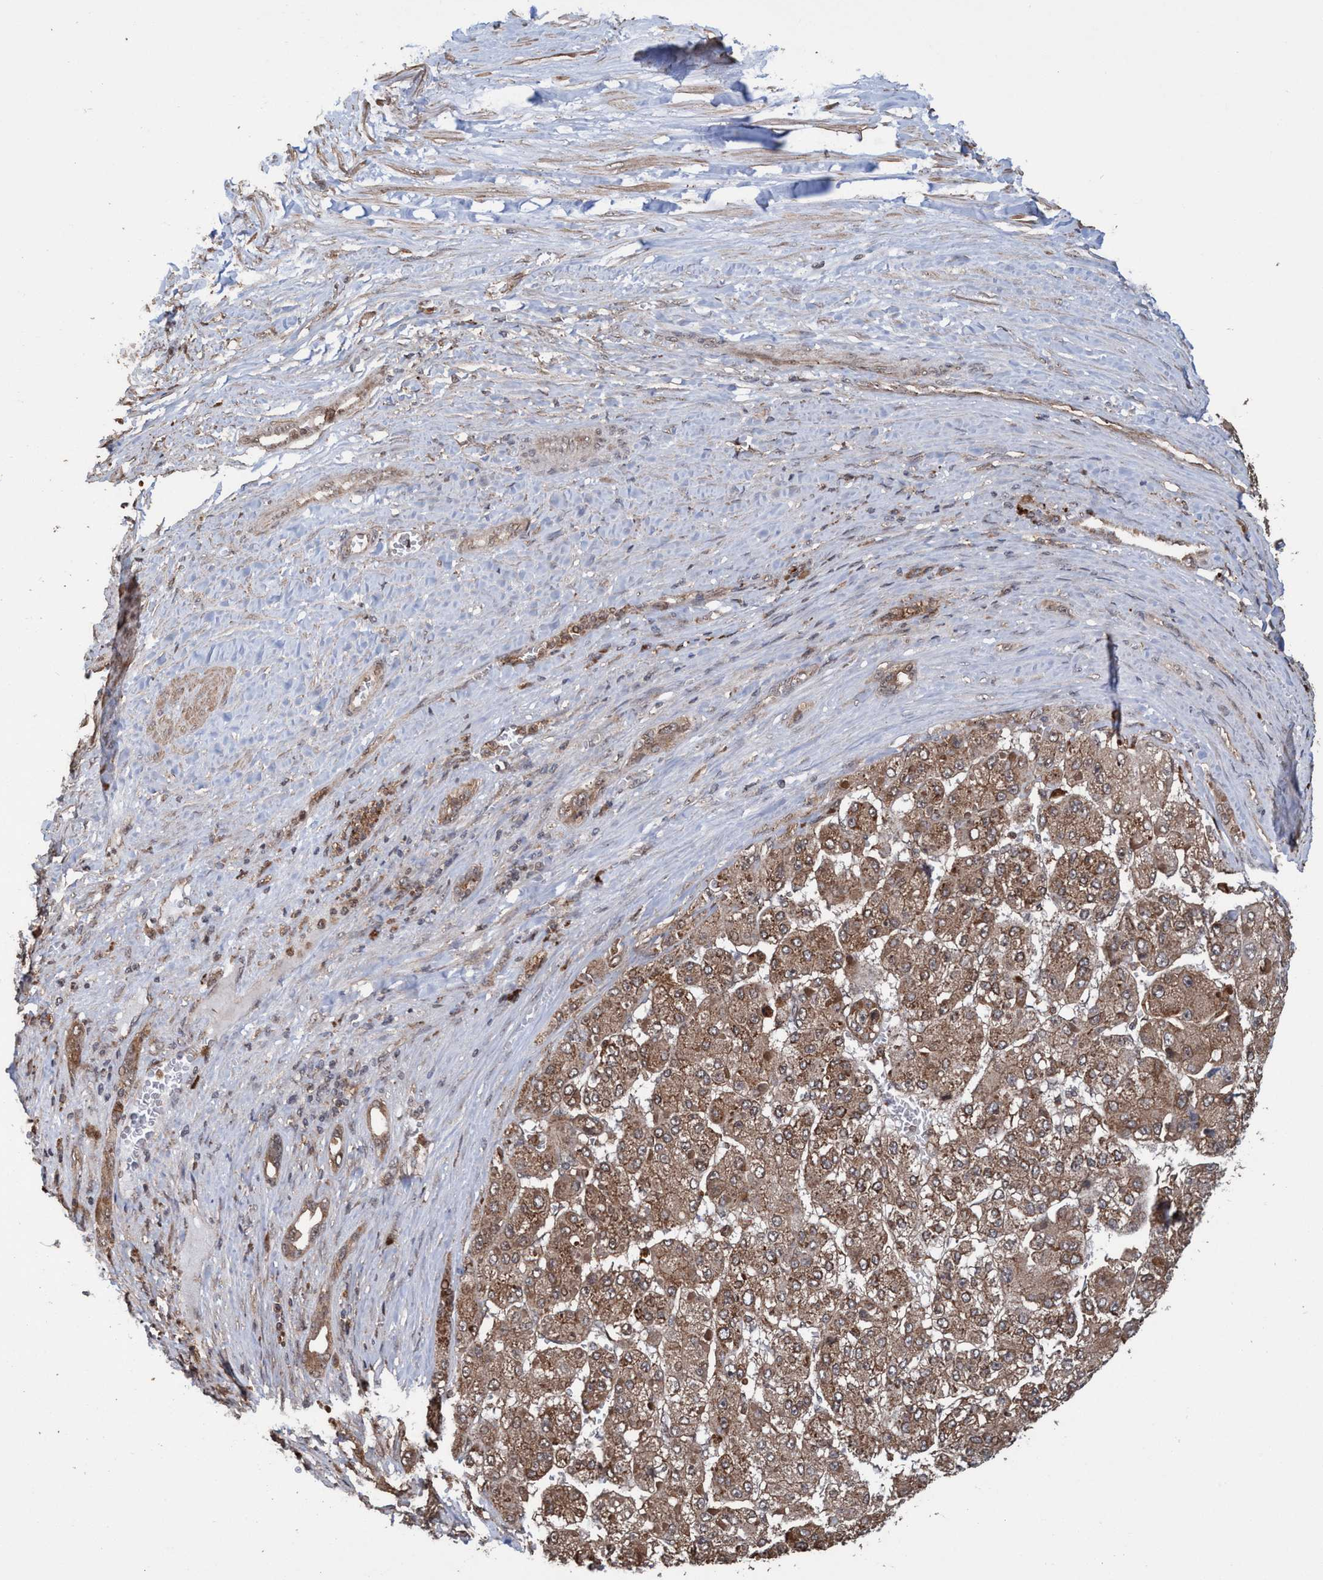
{"staining": {"intensity": "moderate", "quantity": ">75%", "location": "cytoplasmic/membranous"}, "tissue": "liver cancer", "cell_type": "Tumor cells", "image_type": "cancer", "snomed": [{"axis": "morphology", "description": "Carcinoma, Hepatocellular, NOS"}, {"axis": "topography", "description": "Liver"}], "caption": "Brown immunohistochemical staining in human liver cancer displays moderate cytoplasmic/membranous positivity in about >75% of tumor cells.", "gene": "TRPC7", "patient": {"sex": "female", "age": 73}}